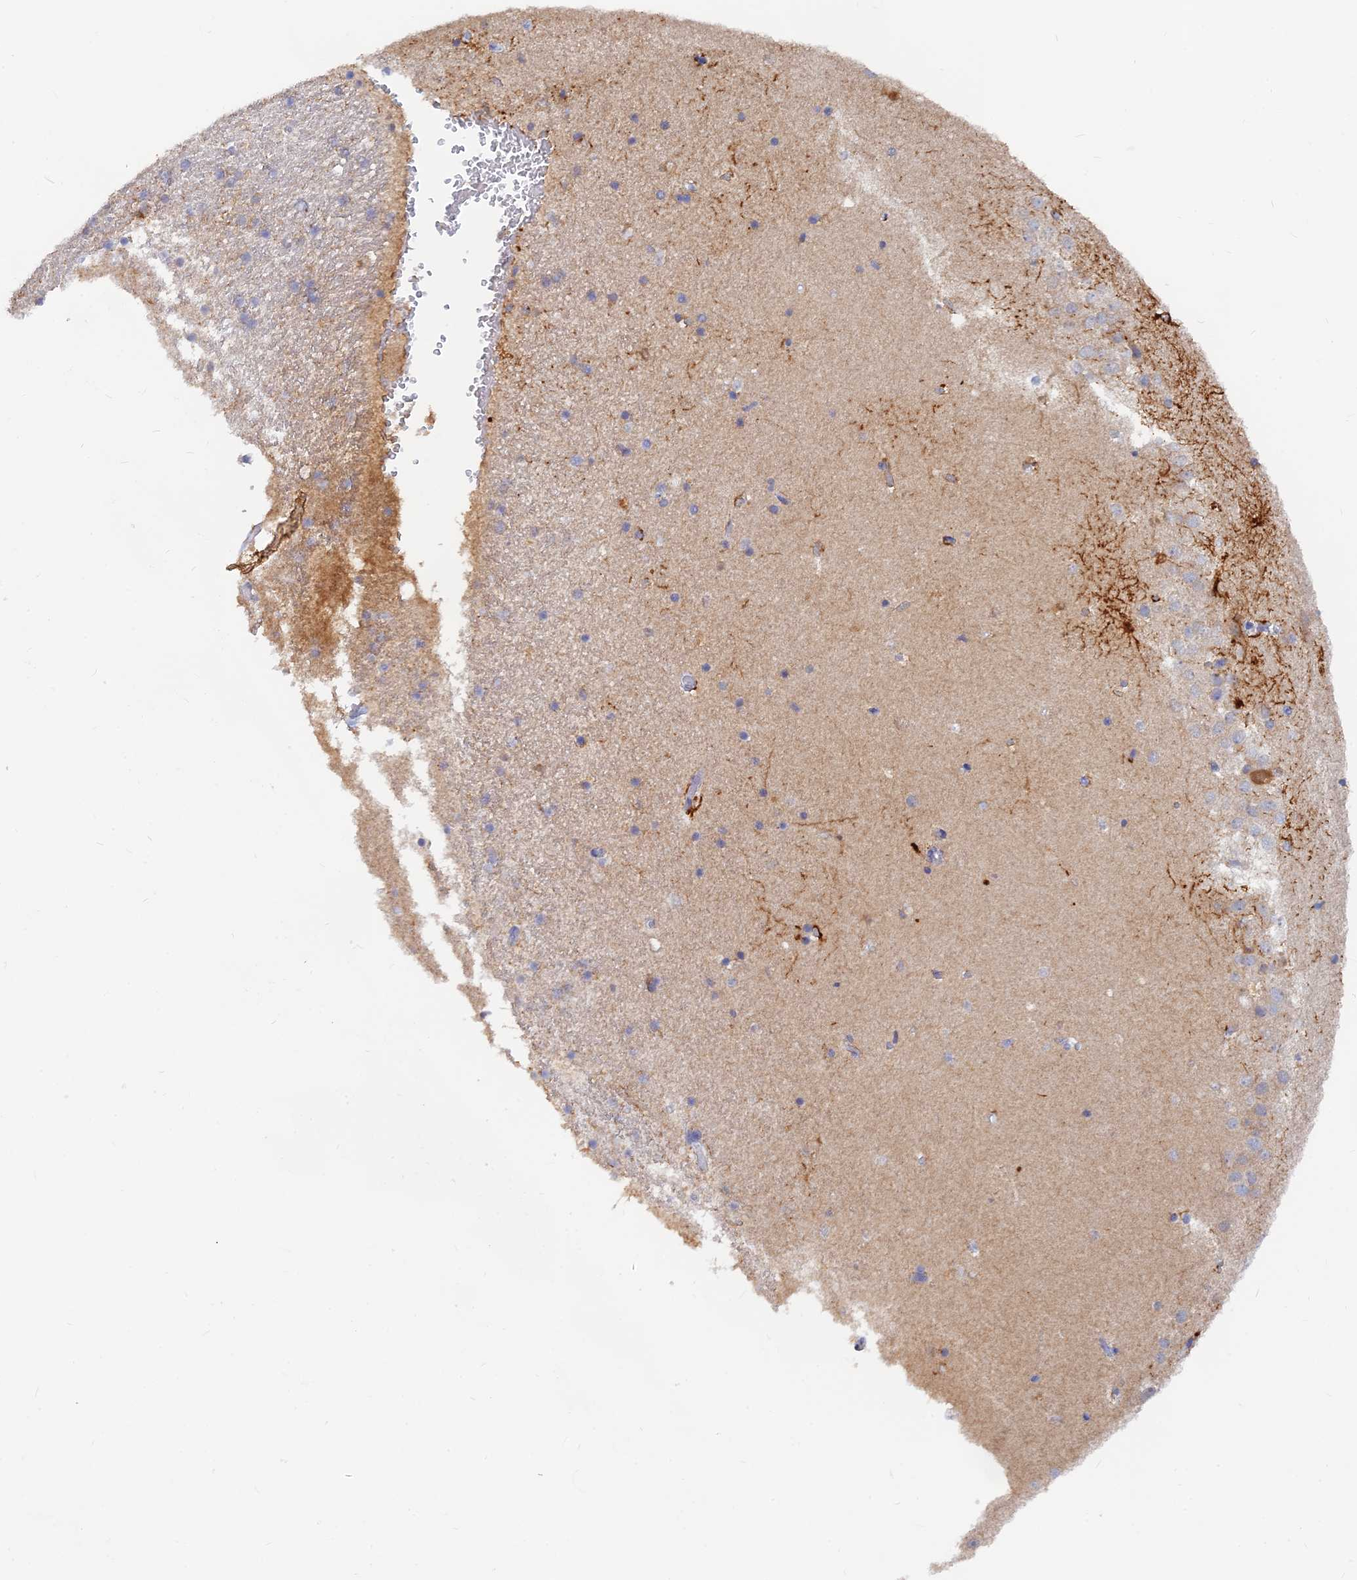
{"staining": {"intensity": "strong", "quantity": "<25%", "location": "cytoplasmic/membranous"}, "tissue": "hippocampus", "cell_type": "Glial cells", "image_type": "normal", "snomed": [{"axis": "morphology", "description": "Normal tissue, NOS"}, {"axis": "topography", "description": "Hippocampus"}], "caption": "Immunohistochemical staining of unremarkable human hippocampus shows <25% levels of strong cytoplasmic/membranous protein staining in approximately <25% of glial cells.", "gene": "LRIF1", "patient": {"sex": "female", "age": 52}}